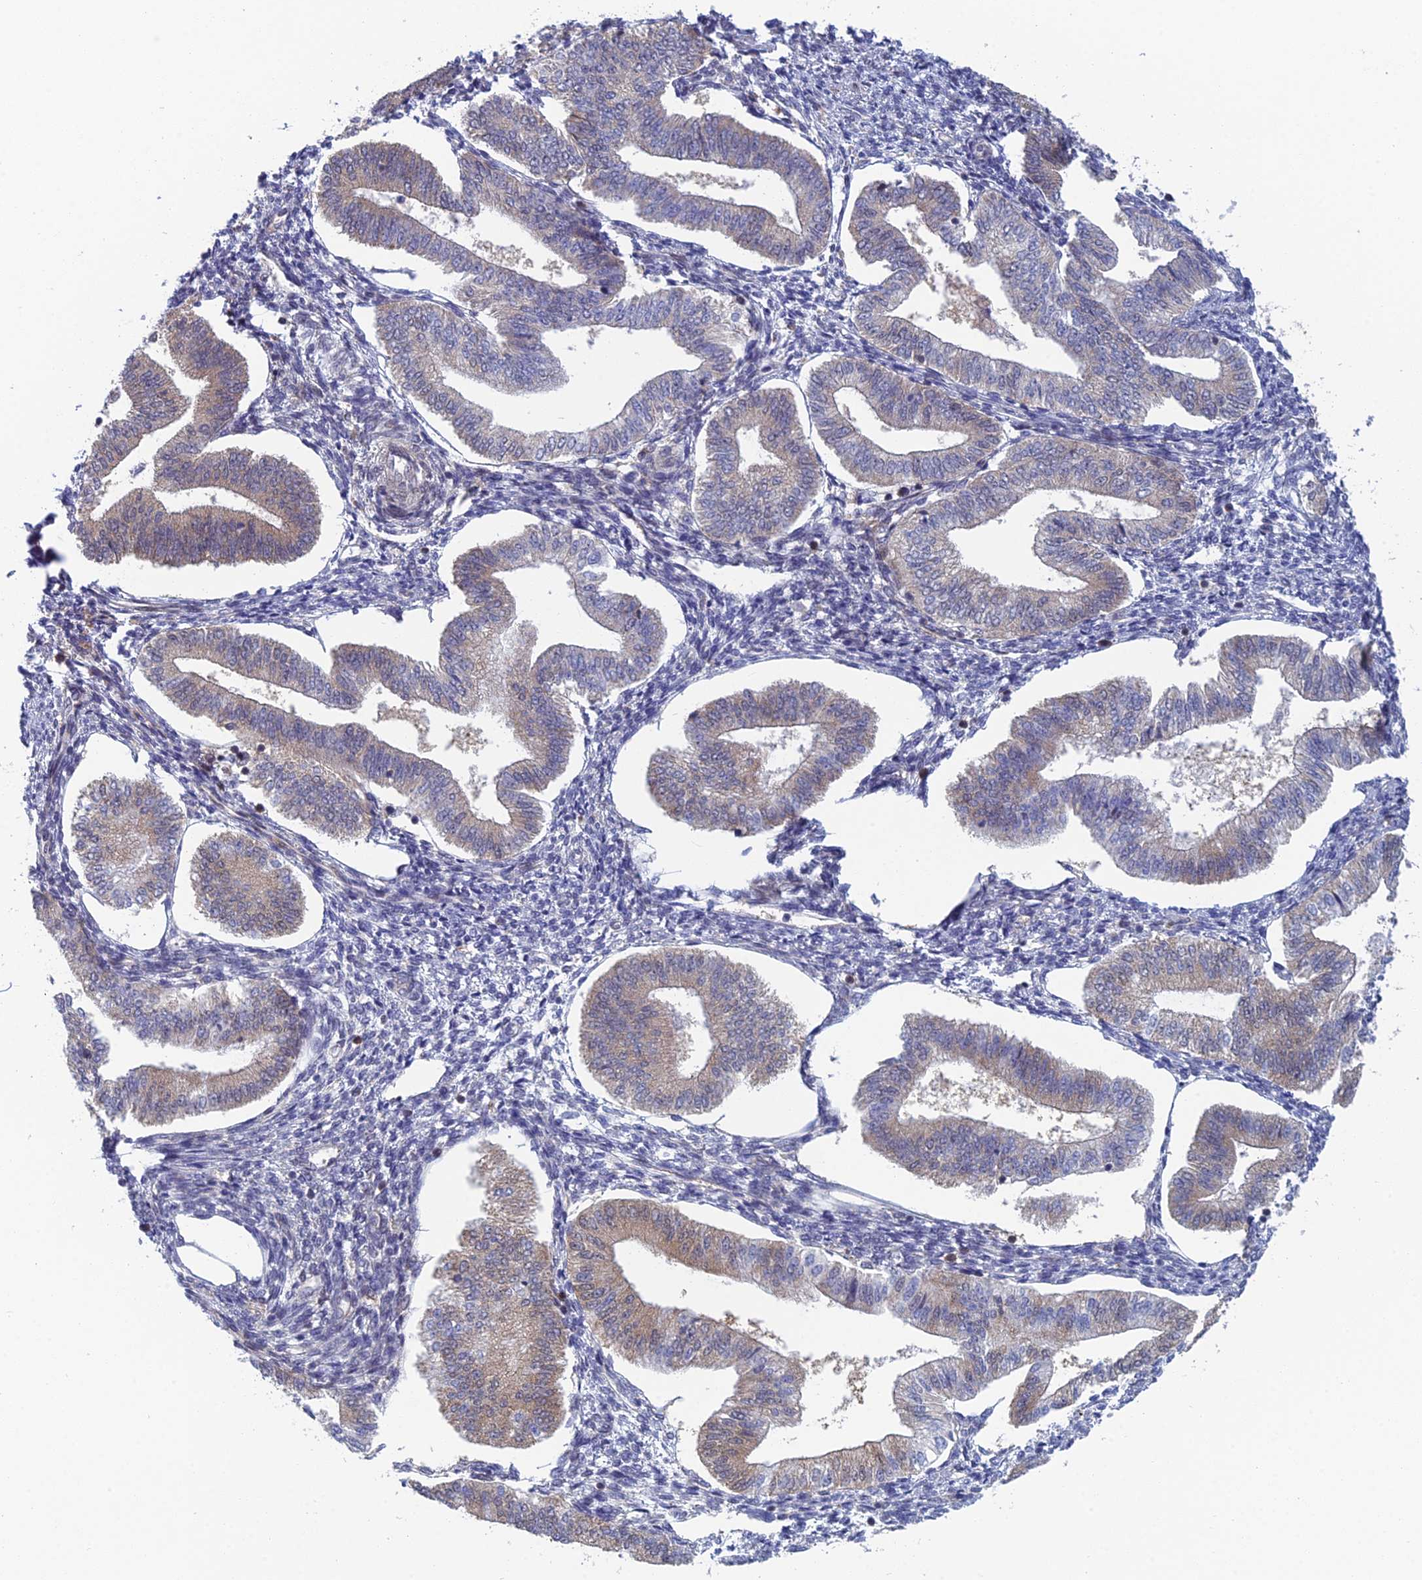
{"staining": {"intensity": "negative", "quantity": "none", "location": "none"}, "tissue": "endometrium", "cell_type": "Cells in endometrial stroma", "image_type": "normal", "snomed": [{"axis": "morphology", "description": "Normal tissue, NOS"}, {"axis": "topography", "description": "Endometrium"}], "caption": "IHC micrograph of benign endometrium: human endometrium stained with DAB displays no significant protein positivity in cells in endometrial stroma.", "gene": "SRA1", "patient": {"sex": "female", "age": 34}}